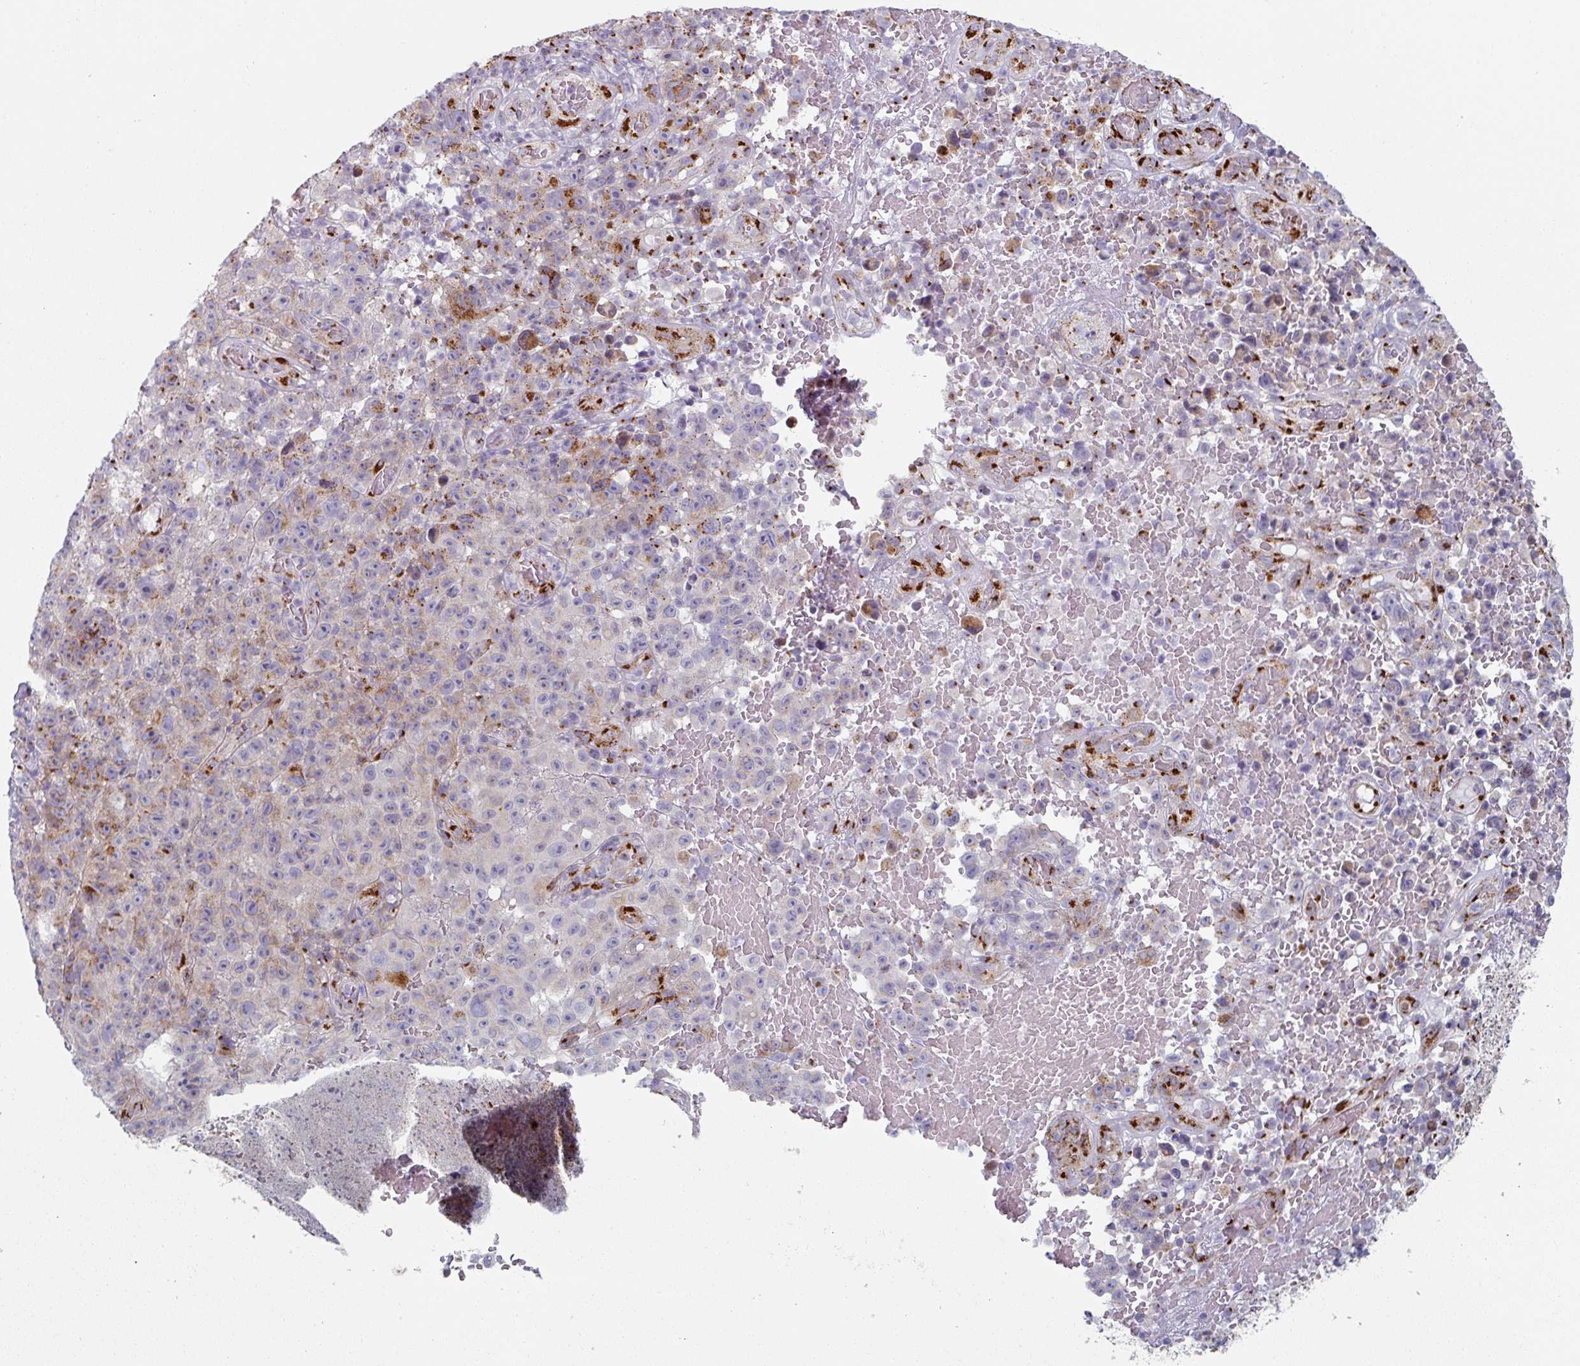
{"staining": {"intensity": "strong", "quantity": "<25%", "location": "cytoplasmic/membranous"}, "tissue": "melanoma", "cell_type": "Tumor cells", "image_type": "cancer", "snomed": [{"axis": "morphology", "description": "Malignant melanoma, NOS"}, {"axis": "topography", "description": "Skin"}], "caption": "Approximately <25% of tumor cells in human malignant melanoma reveal strong cytoplasmic/membranous protein positivity as visualized by brown immunohistochemical staining.", "gene": "CCDC85B", "patient": {"sex": "female", "age": 82}}